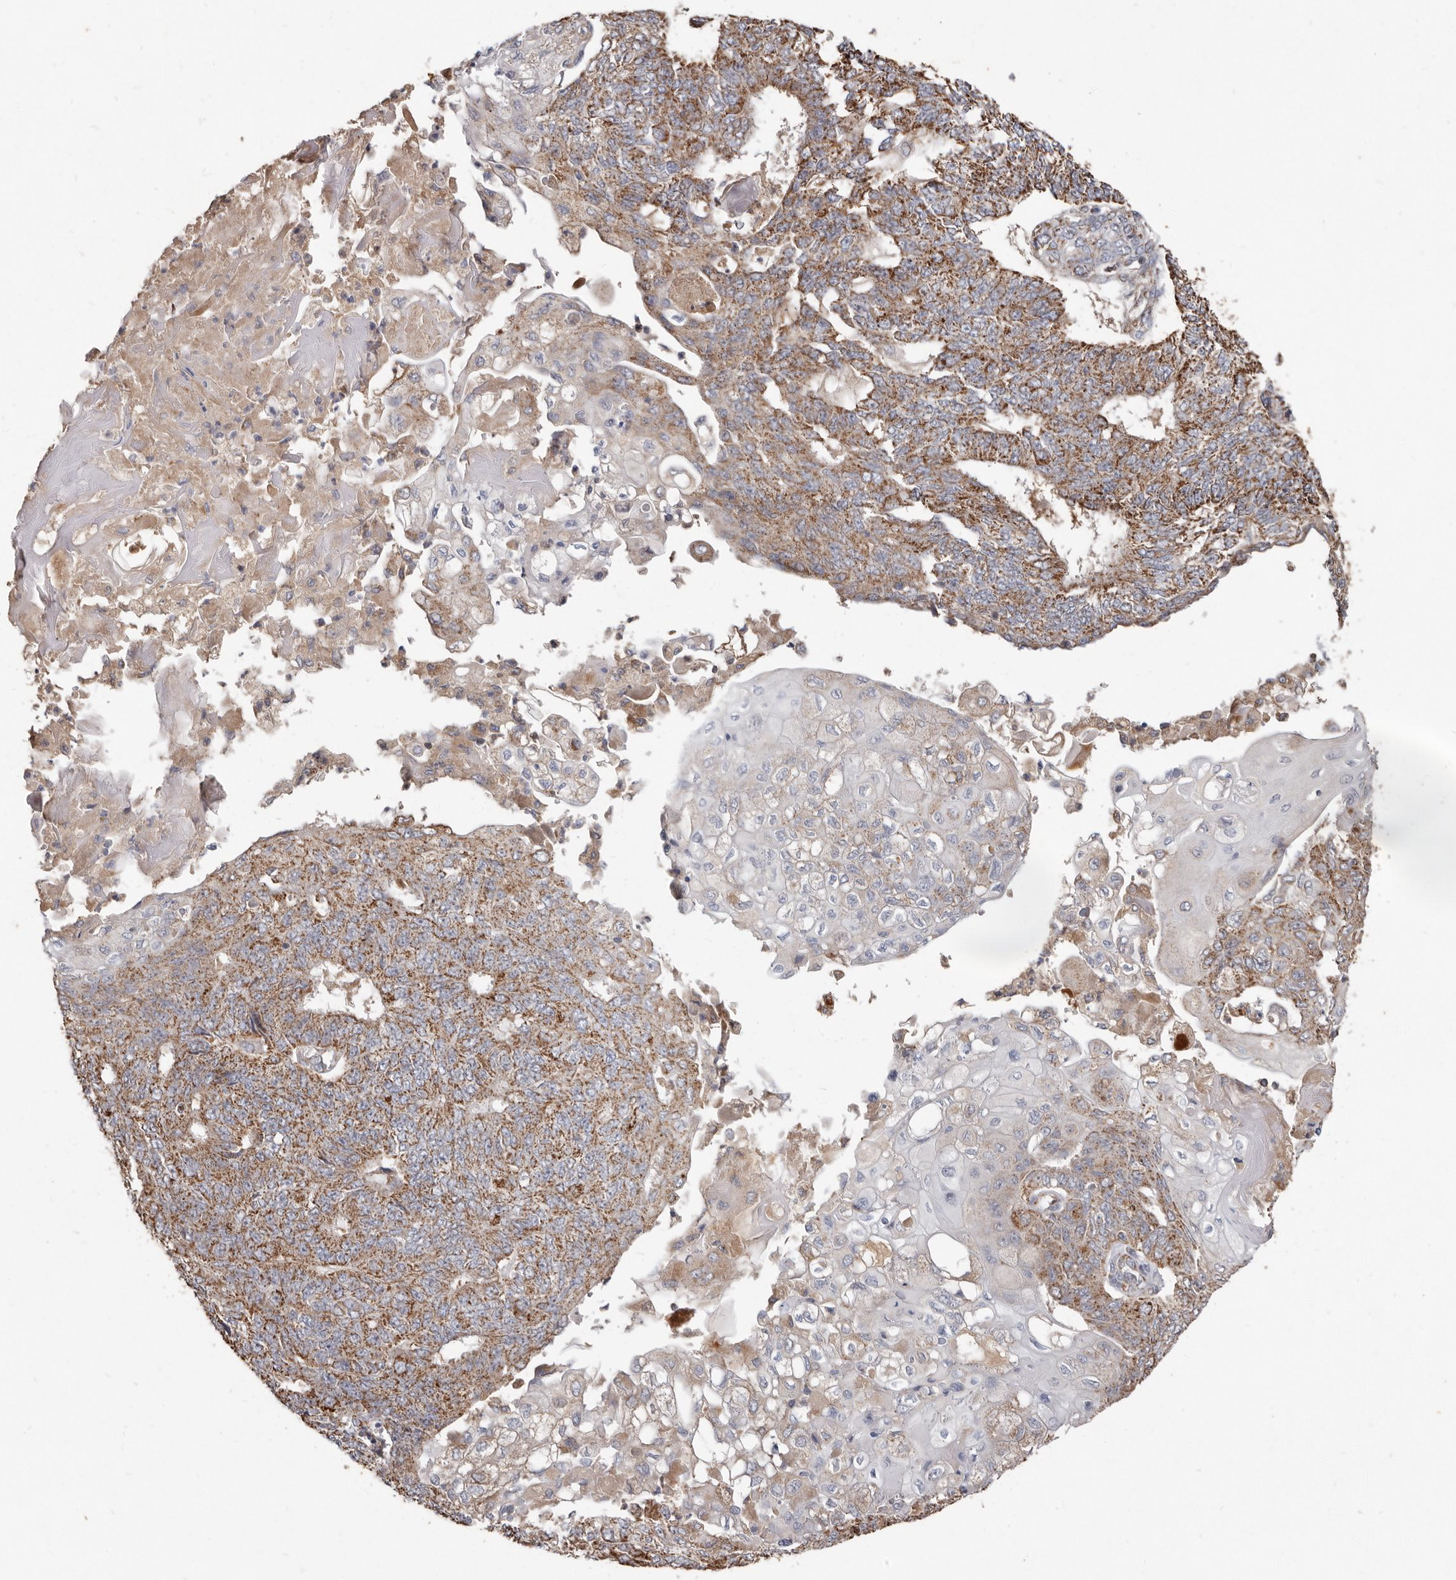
{"staining": {"intensity": "moderate", "quantity": ">75%", "location": "cytoplasmic/membranous"}, "tissue": "endometrial cancer", "cell_type": "Tumor cells", "image_type": "cancer", "snomed": [{"axis": "morphology", "description": "Adenocarcinoma, NOS"}, {"axis": "topography", "description": "Endometrium"}], "caption": "An image of human endometrial cancer stained for a protein shows moderate cytoplasmic/membranous brown staining in tumor cells. (brown staining indicates protein expression, while blue staining denotes nuclei).", "gene": "KIF26B", "patient": {"sex": "female", "age": 32}}